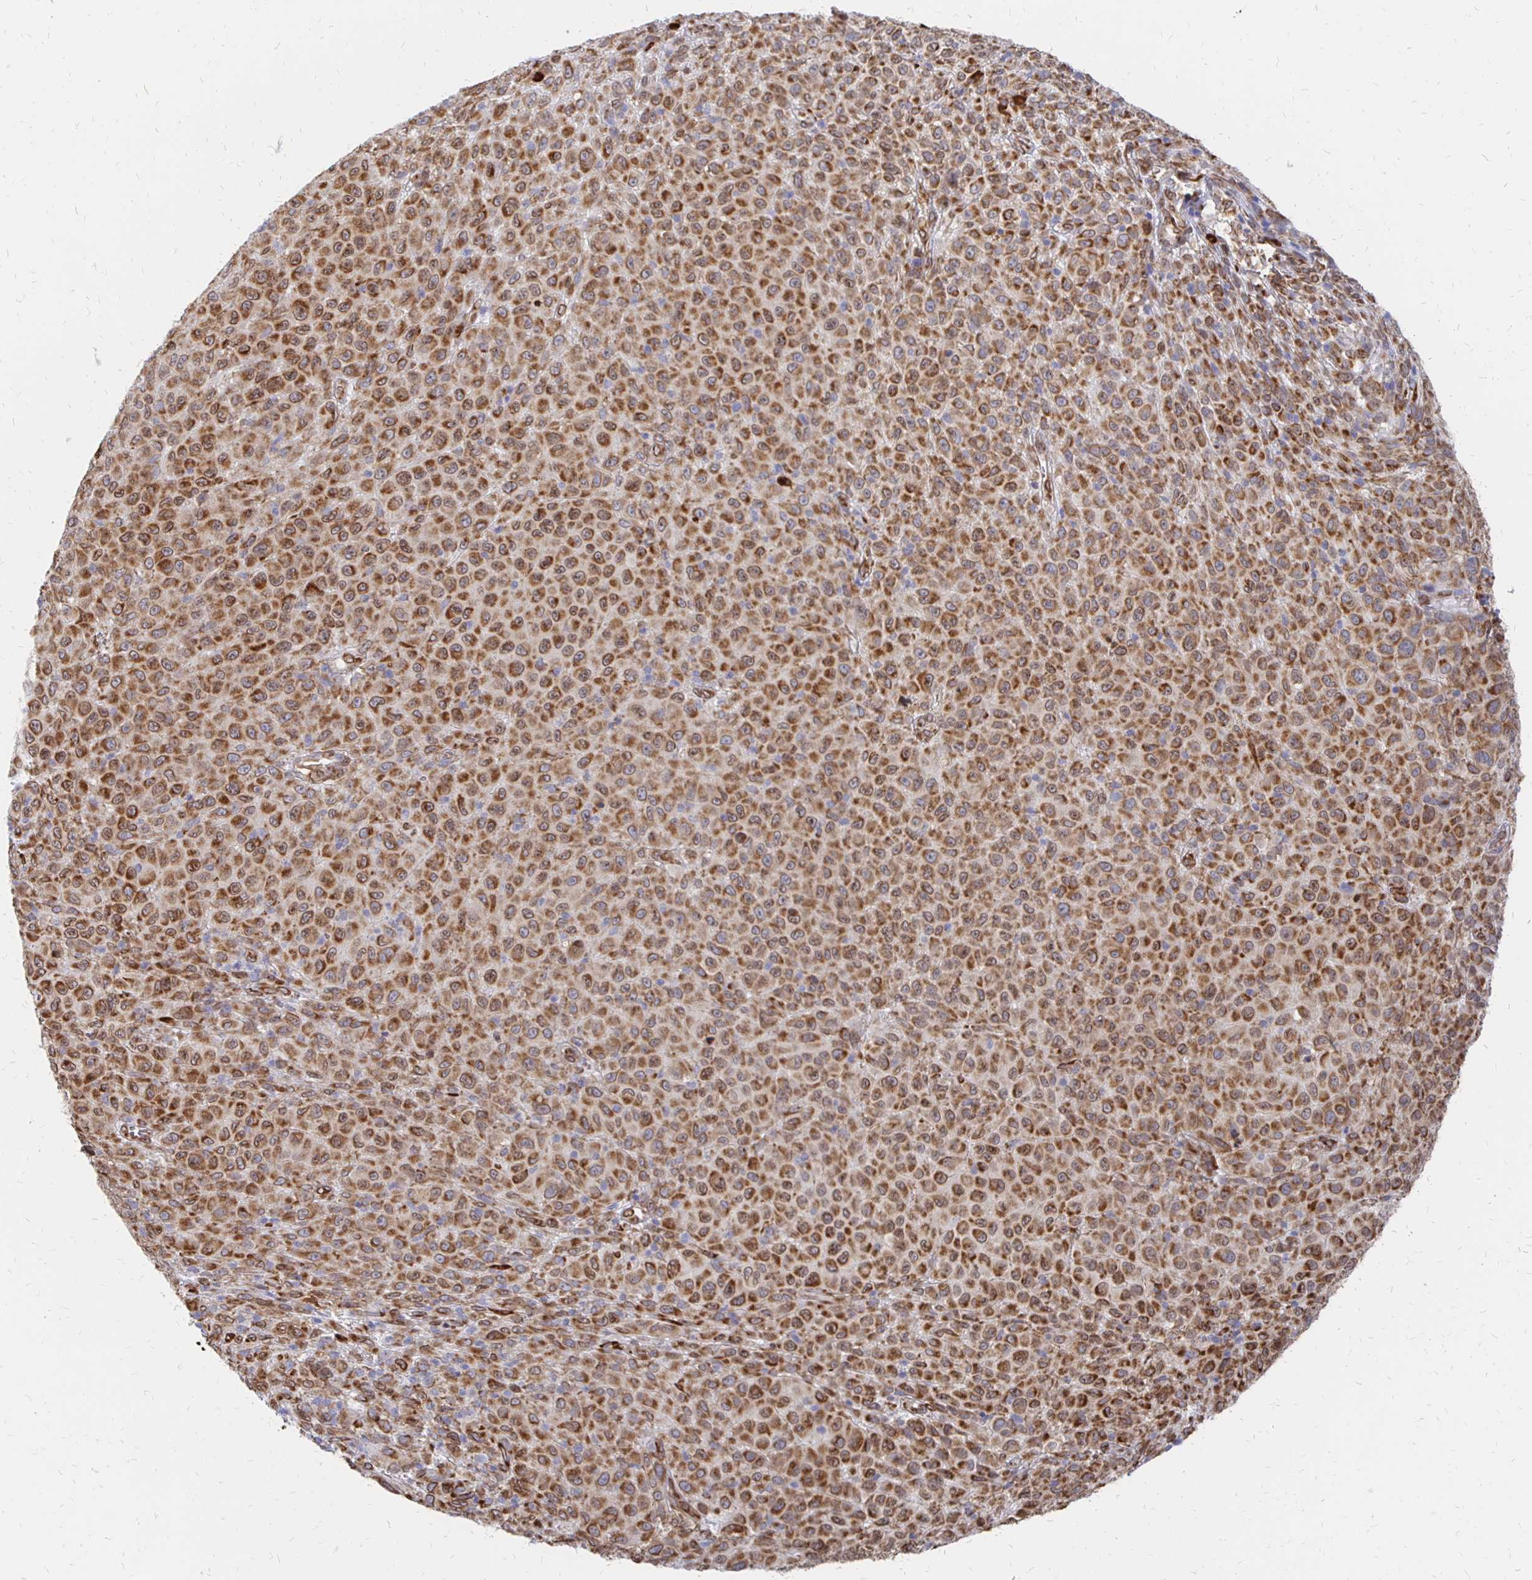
{"staining": {"intensity": "strong", "quantity": ">75%", "location": "cytoplasmic/membranous,nuclear"}, "tissue": "melanoma", "cell_type": "Tumor cells", "image_type": "cancer", "snomed": [{"axis": "morphology", "description": "Malignant melanoma, NOS"}, {"axis": "topography", "description": "Skin"}], "caption": "A brown stain shows strong cytoplasmic/membranous and nuclear staining of a protein in human melanoma tumor cells.", "gene": "PELI3", "patient": {"sex": "male", "age": 73}}